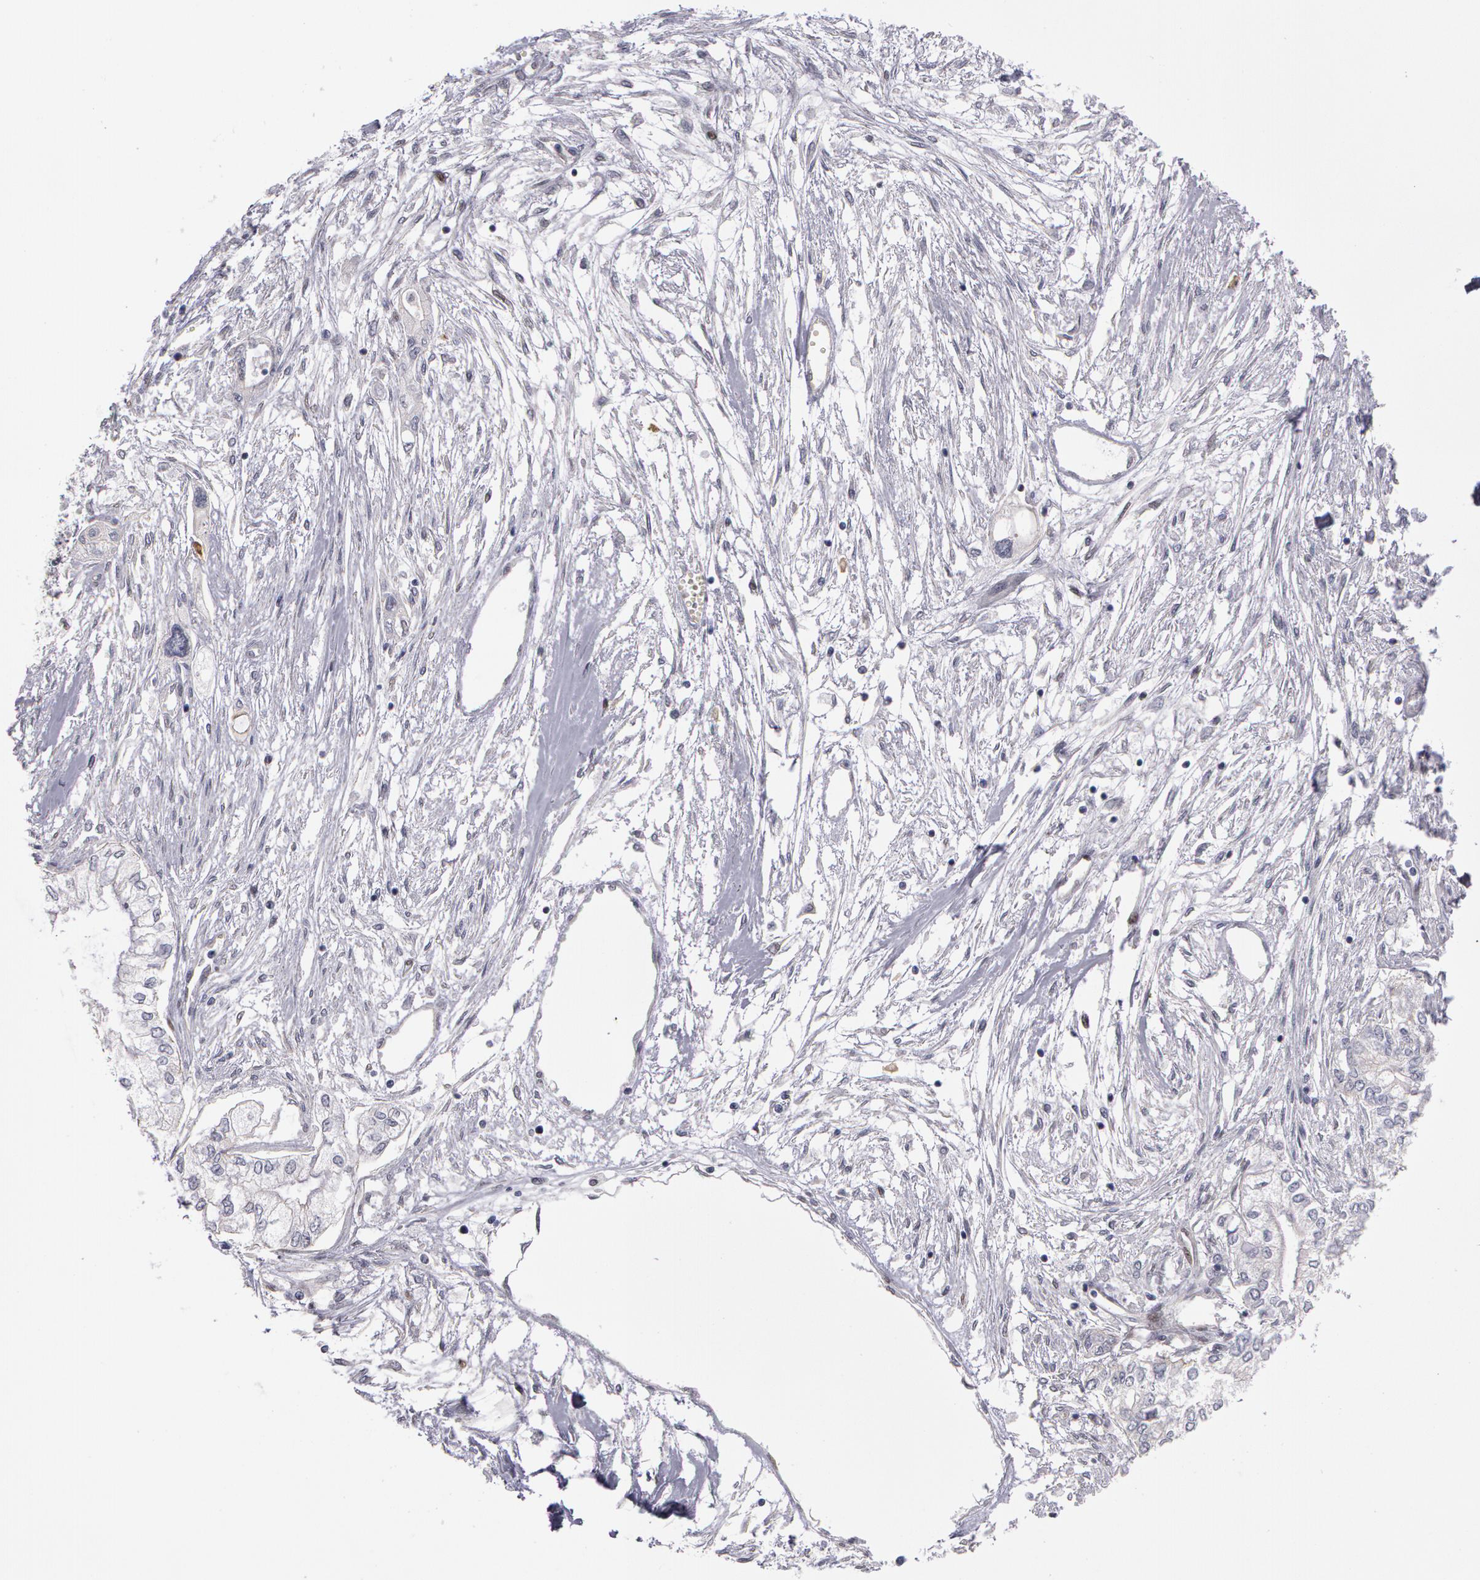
{"staining": {"intensity": "negative", "quantity": "none", "location": "none"}, "tissue": "pancreatic cancer", "cell_type": "Tumor cells", "image_type": "cancer", "snomed": [{"axis": "morphology", "description": "Adenocarcinoma, NOS"}, {"axis": "topography", "description": "Pancreas"}], "caption": "Tumor cells show no significant positivity in pancreatic cancer (adenocarcinoma).", "gene": "PRICKLE1", "patient": {"sex": "male", "age": 79}}